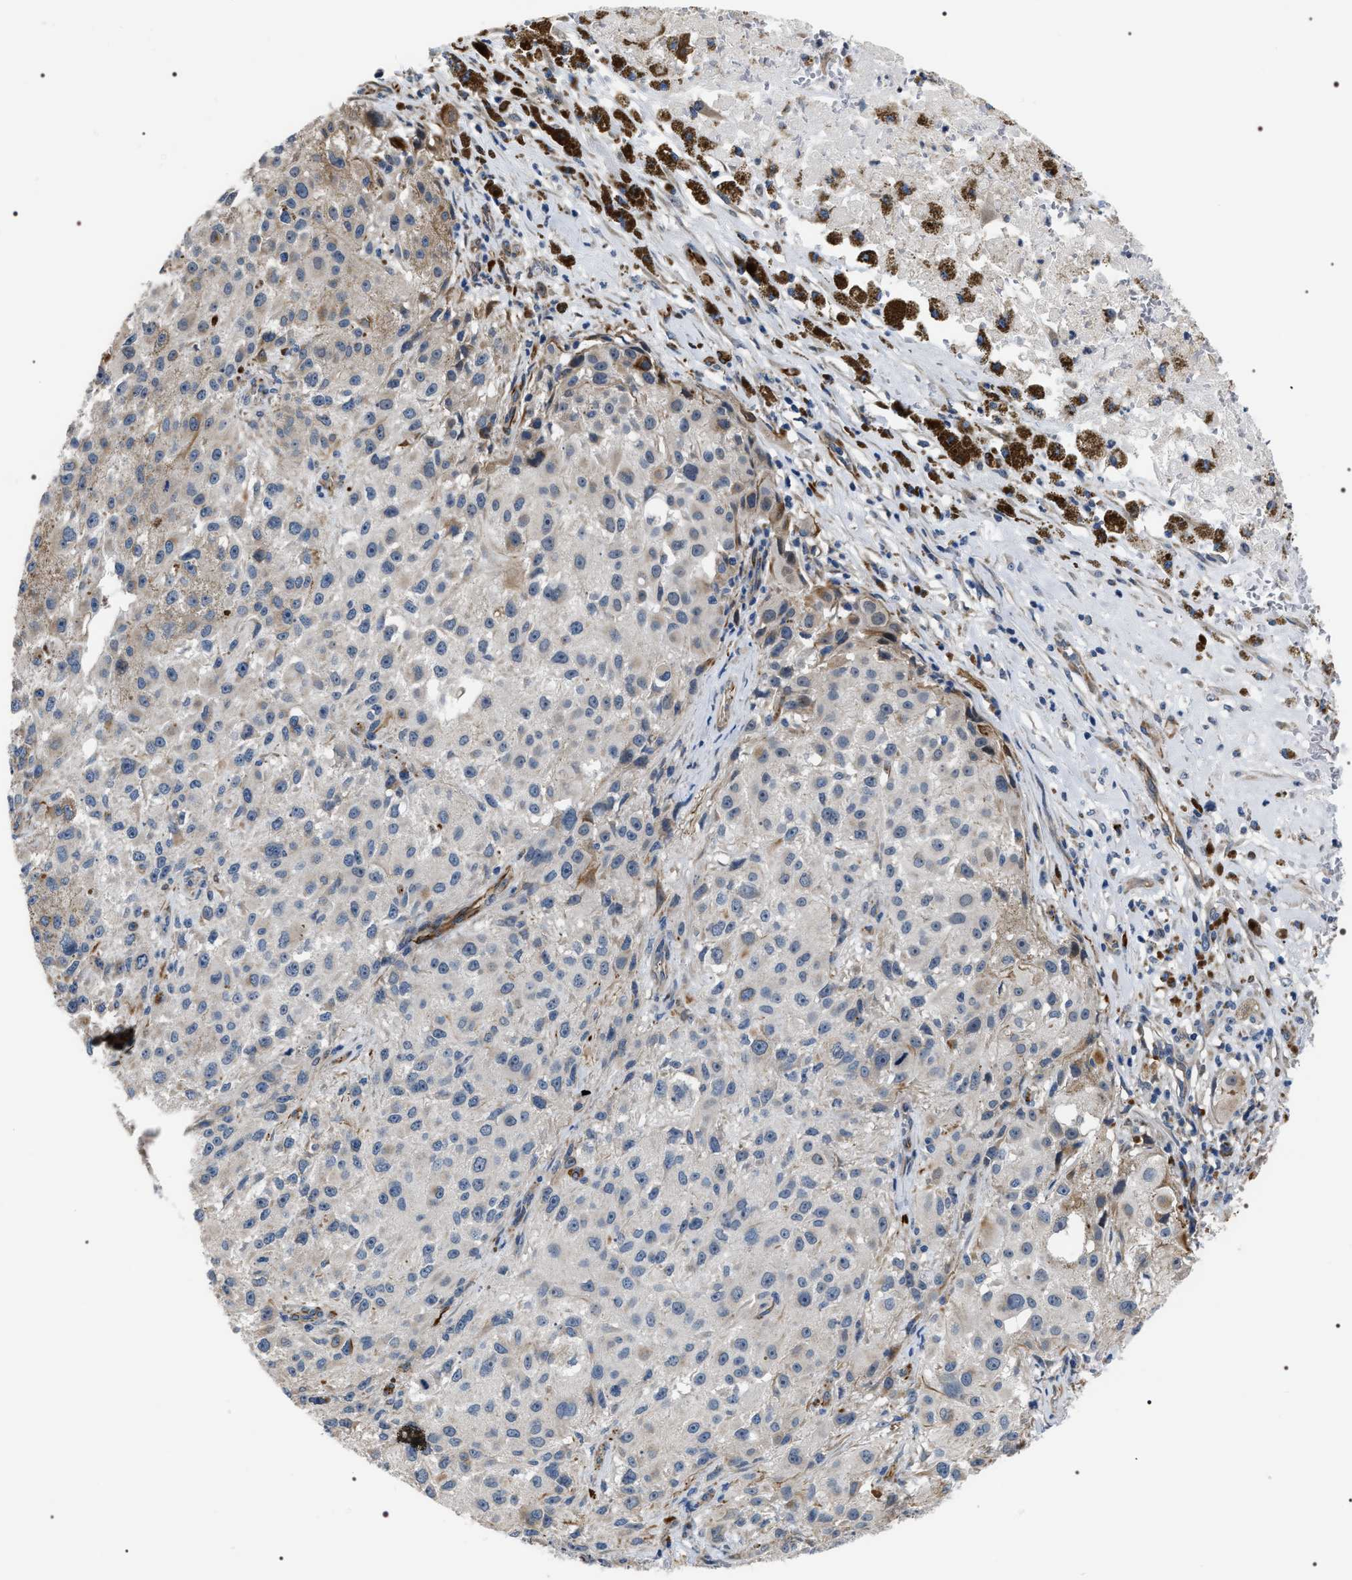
{"staining": {"intensity": "weak", "quantity": "<25%", "location": "cytoplasmic/membranous"}, "tissue": "melanoma", "cell_type": "Tumor cells", "image_type": "cancer", "snomed": [{"axis": "morphology", "description": "Necrosis, NOS"}, {"axis": "morphology", "description": "Malignant melanoma, NOS"}, {"axis": "topography", "description": "Skin"}], "caption": "Melanoma was stained to show a protein in brown. There is no significant expression in tumor cells.", "gene": "PKD1L1", "patient": {"sex": "female", "age": 87}}